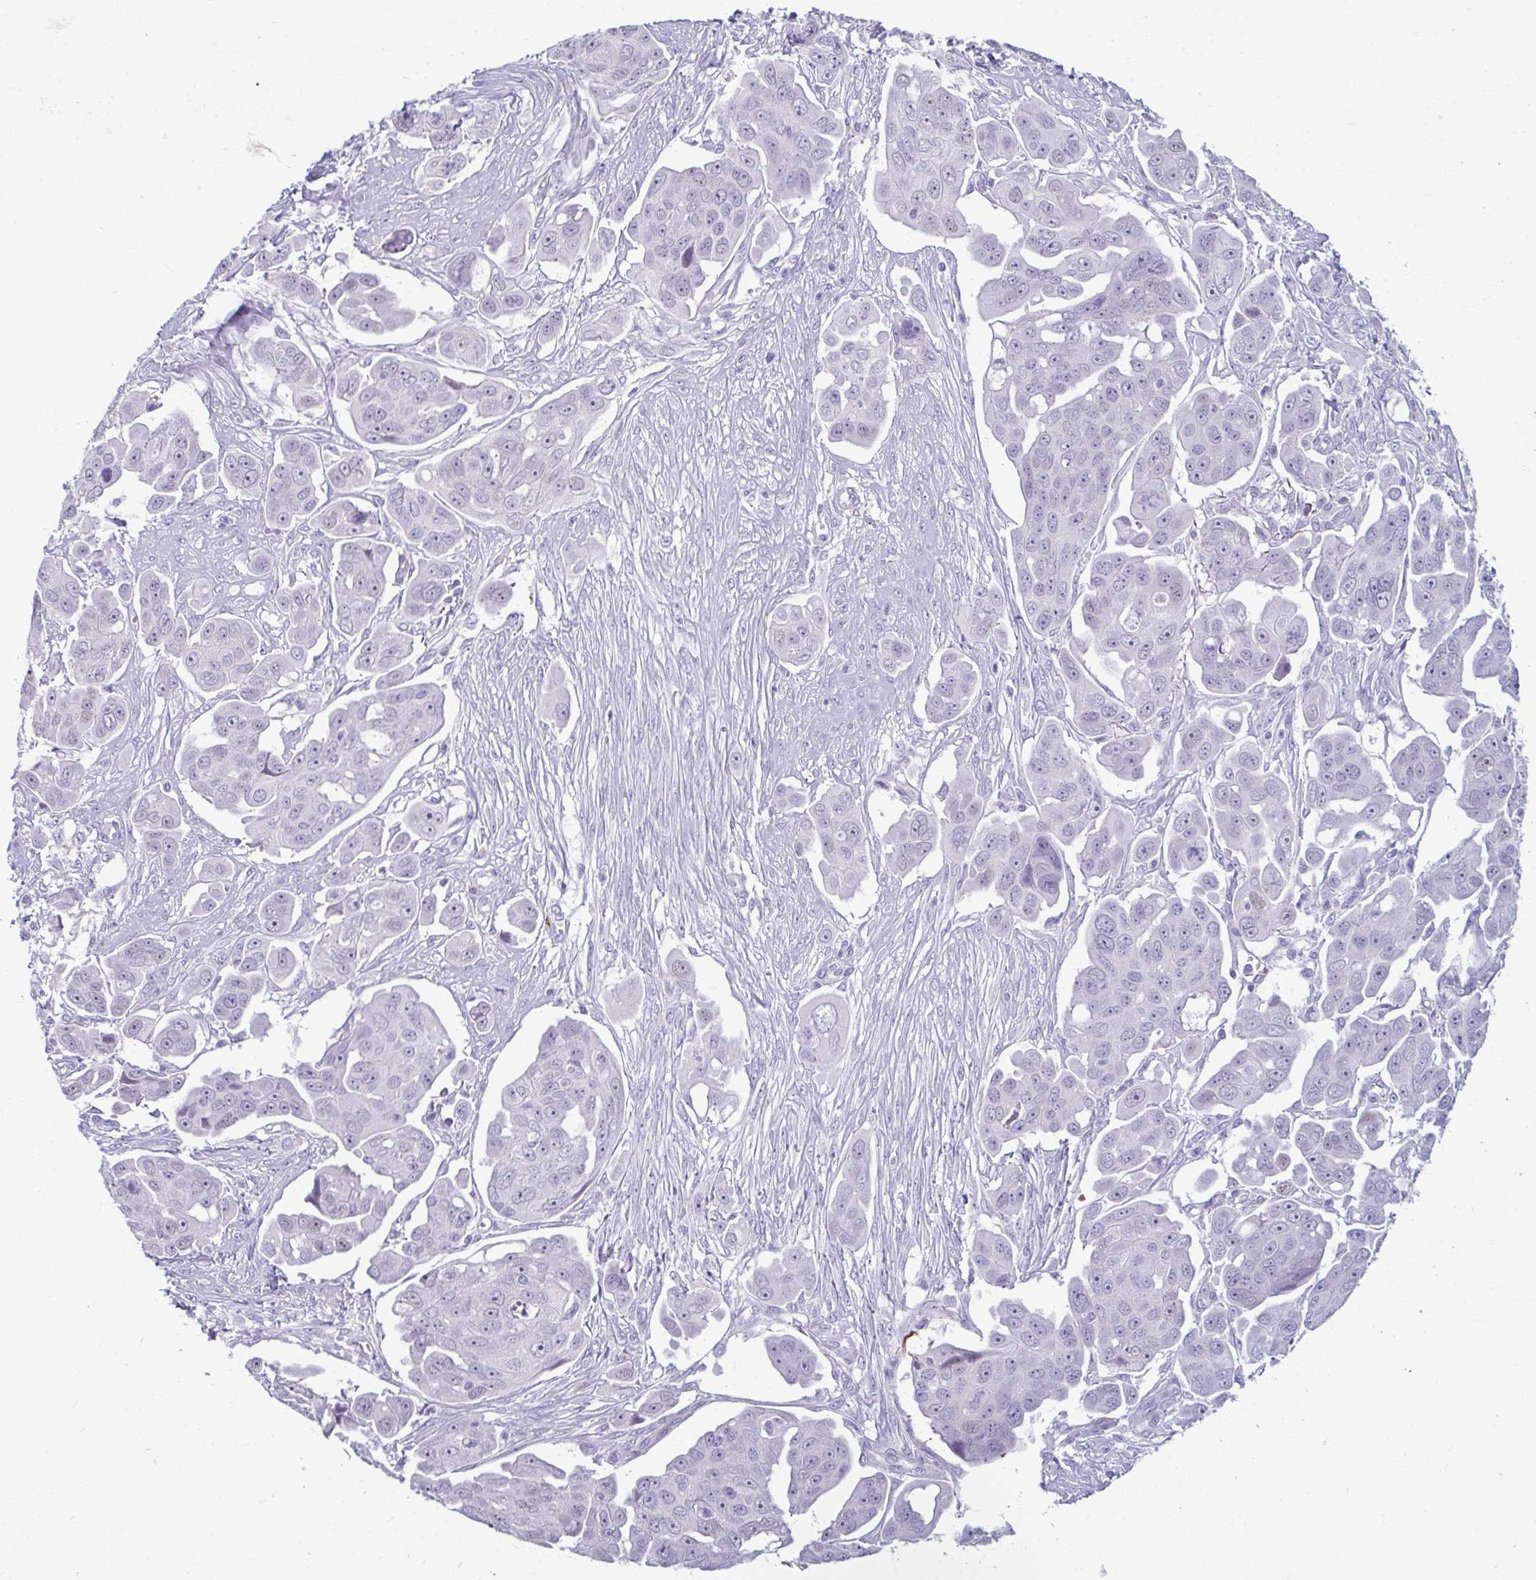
{"staining": {"intensity": "negative", "quantity": "none", "location": "none"}, "tissue": "ovarian cancer", "cell_type": "Tumor cells", "image_type": "cancer", "snomed": [{"axis": "morphology", "description": "Carcinoma, endometroid"}, {"axis": "topography", "description": "Ovary"}], "caption": "Immunohistochemistry of human ovarian cancer (endometroid carcinoma) reveals no positivity in tumor cells.", "gene": "SERPINI1", "patient": {"sex": "female", "age": 70}}